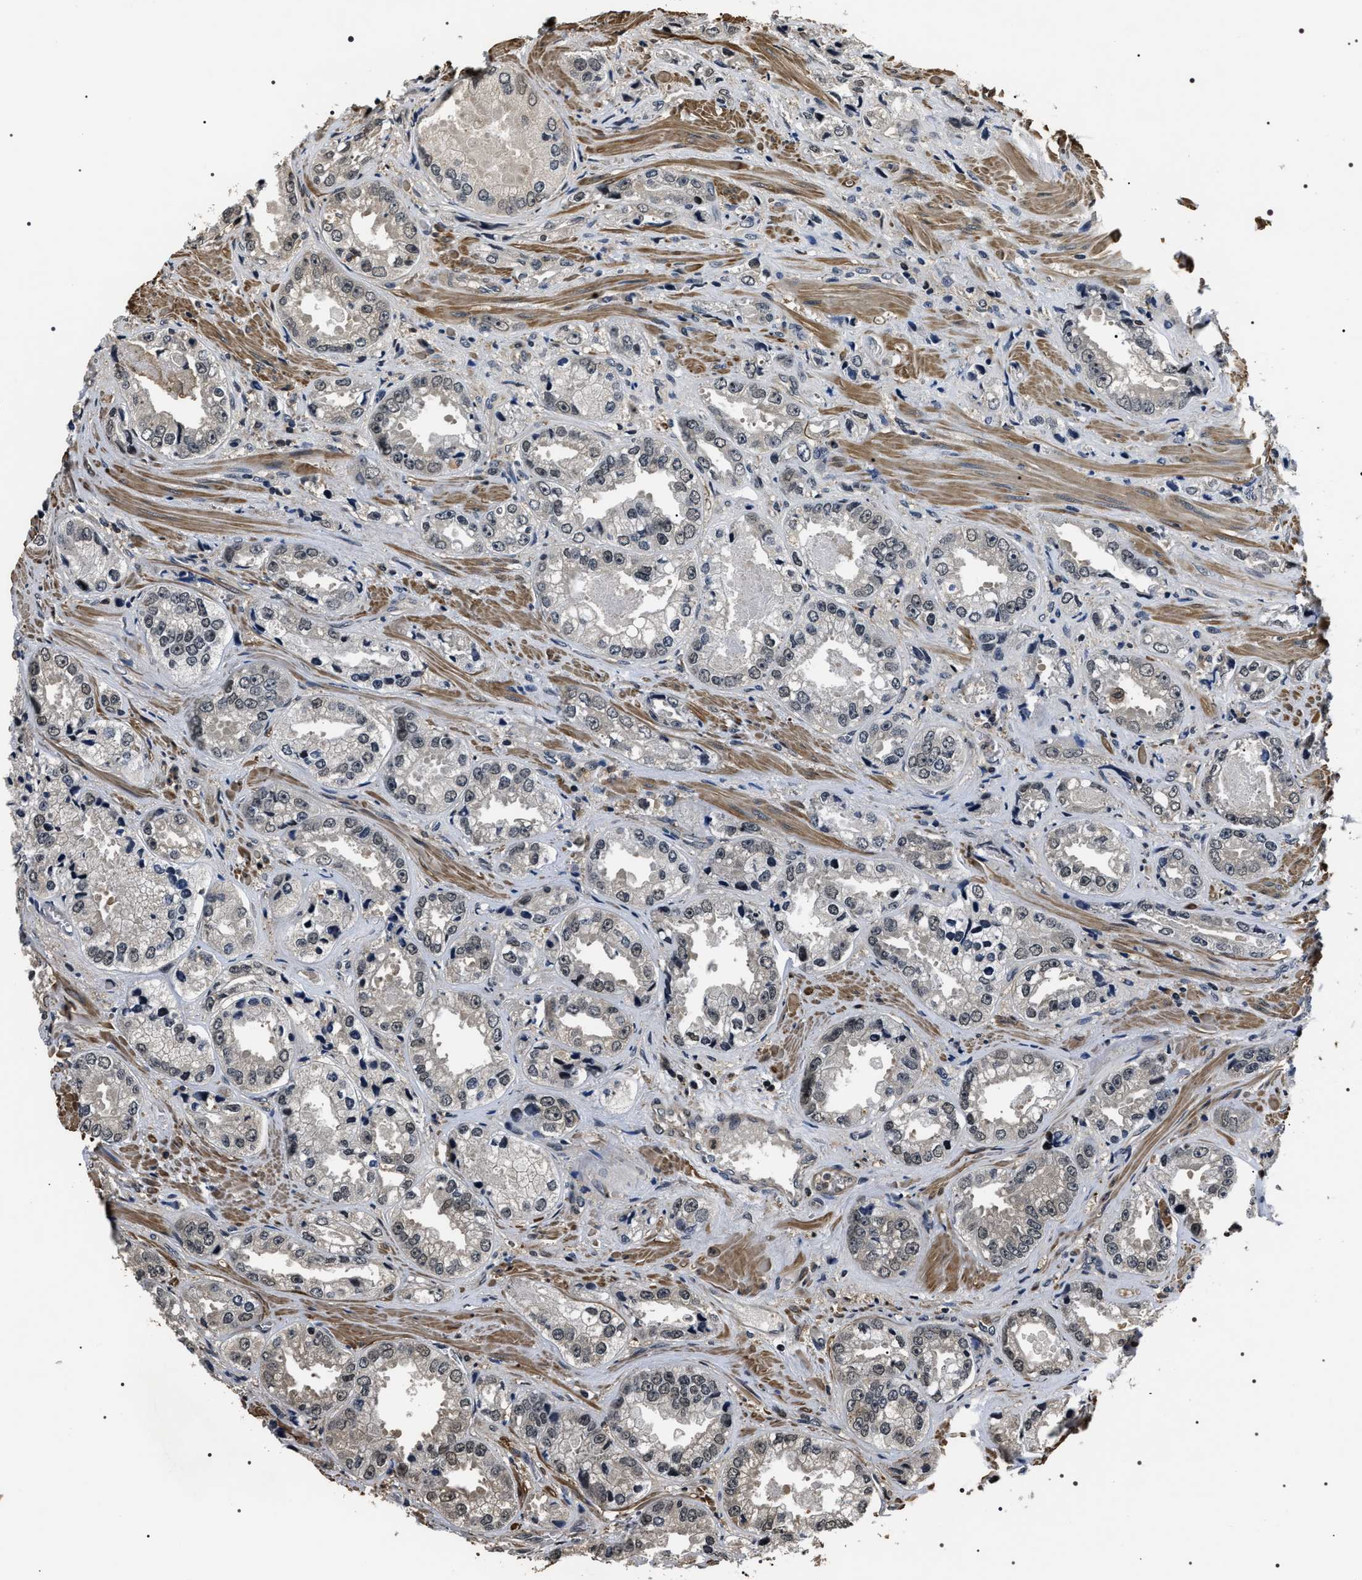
{"staining": {"intensity": "weak", "quantity": "<25%", "location": "cytoplasmic/membranous"}, "tissue": "prostate cancer", "cell_type": "Tumor cells", "image_type": "cancer", "snomed": [{"axis": "morphology", "description": "Adenocarcinoma, High grade"}, {"axis": "topography", "description": "Prostate"}], "caption": "DAB immunohistochemical staining of human prostate cancer exhibits no significant positivity in tumor cells.", "gene": "ARHGAP22", "patient": {"sex": "male", "age": 61}}